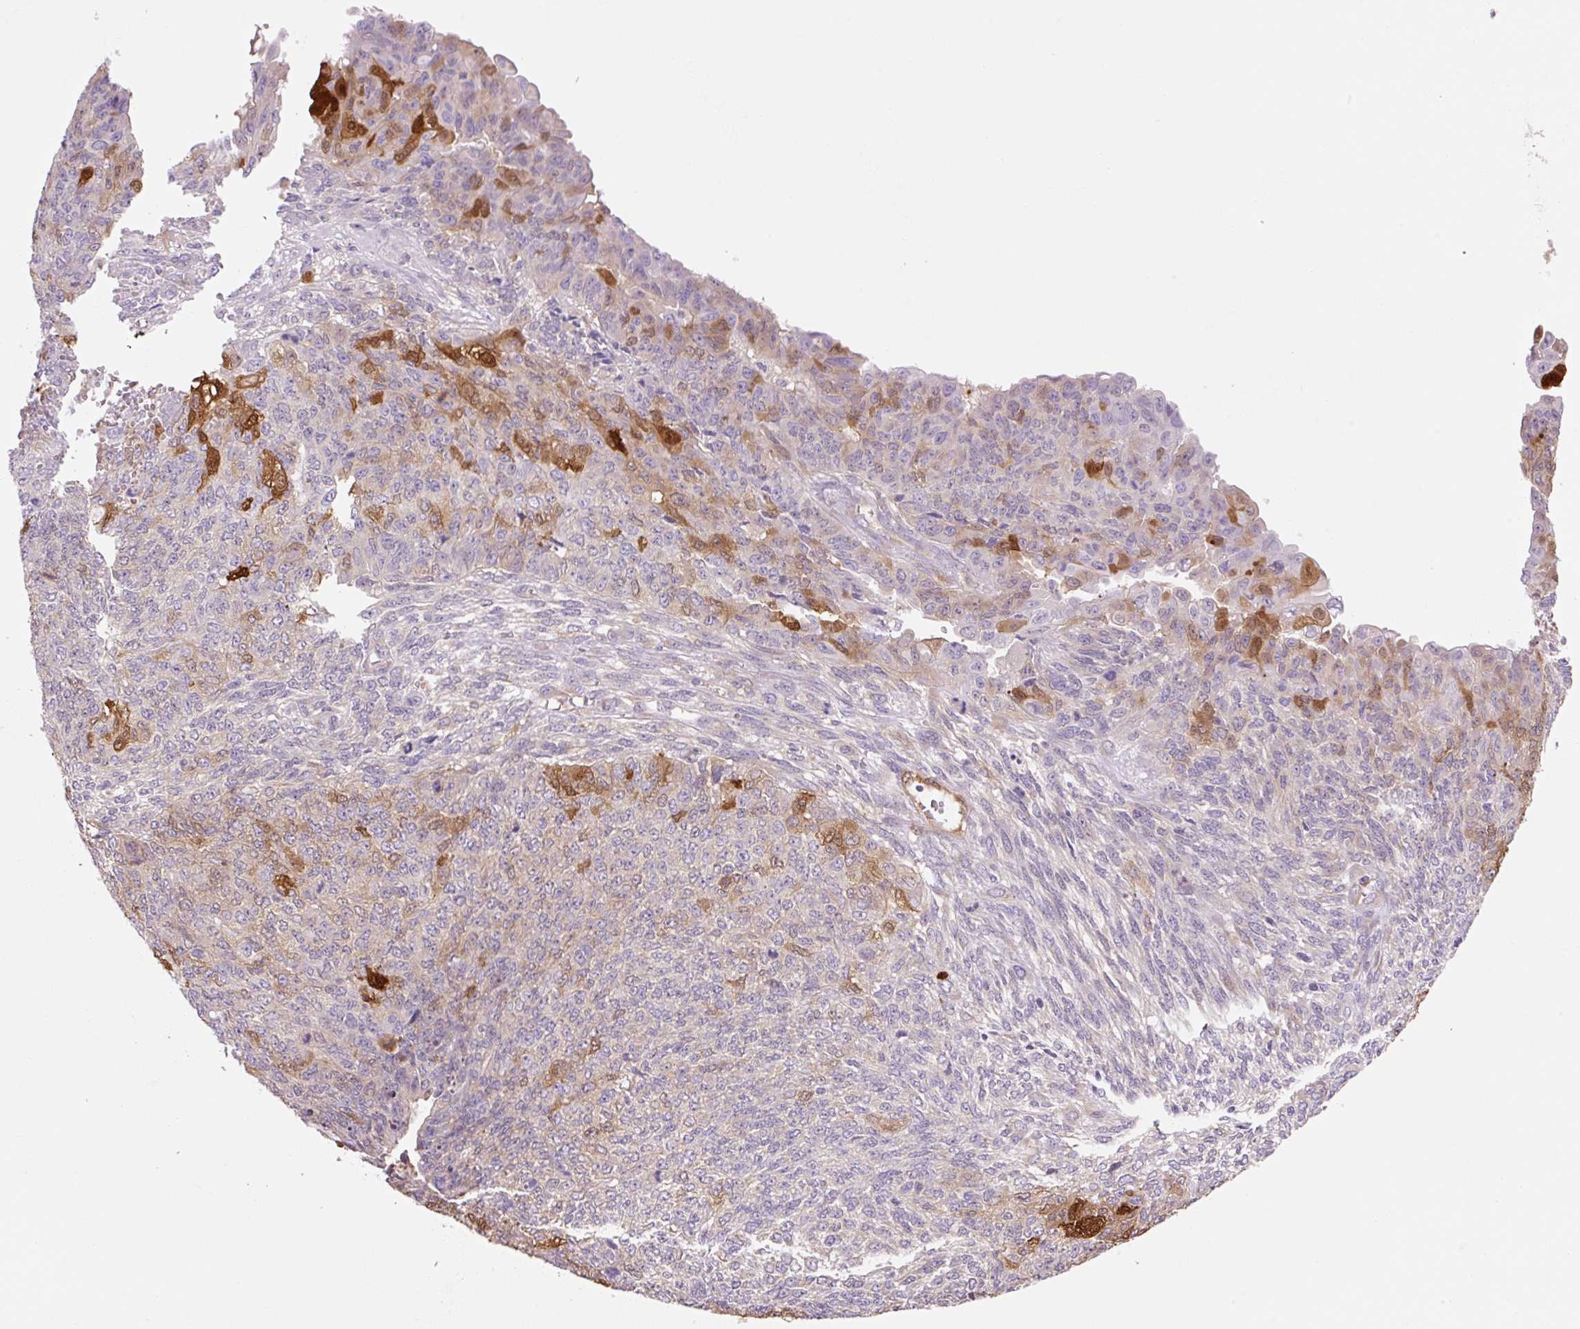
{"staining": {"intensity": "strong", "quantity": "<25%", "location": "cytoplasmic/membranous,nuclear"}, "tissue": "endometrial cancer", "cell_type": "Tumor cells", "image_type": "cancer", "snomed": [{"axis": "morphology", "description": "Adenocarcinoma, NOS"}, {"axis": "topography", "description": "Endometrium"}], "caption": "Immunohistochemistry (IHC) staining of endometrial adenocarcinoma, which exhibits medium levels of strong cytoplasmic/membranous and nuclear staining in approximately <25% of tumor cells indicating strong cytoplasmic/membranous and nuclear protein staining. The staining was performed using DAB (3,3'-diaminobenzidine) (brown) for protein detection and nuclei were counterstained in hematoxylin (blue).", "gene": "FABP5", "patient": {"sex": "female", "age": 32}}